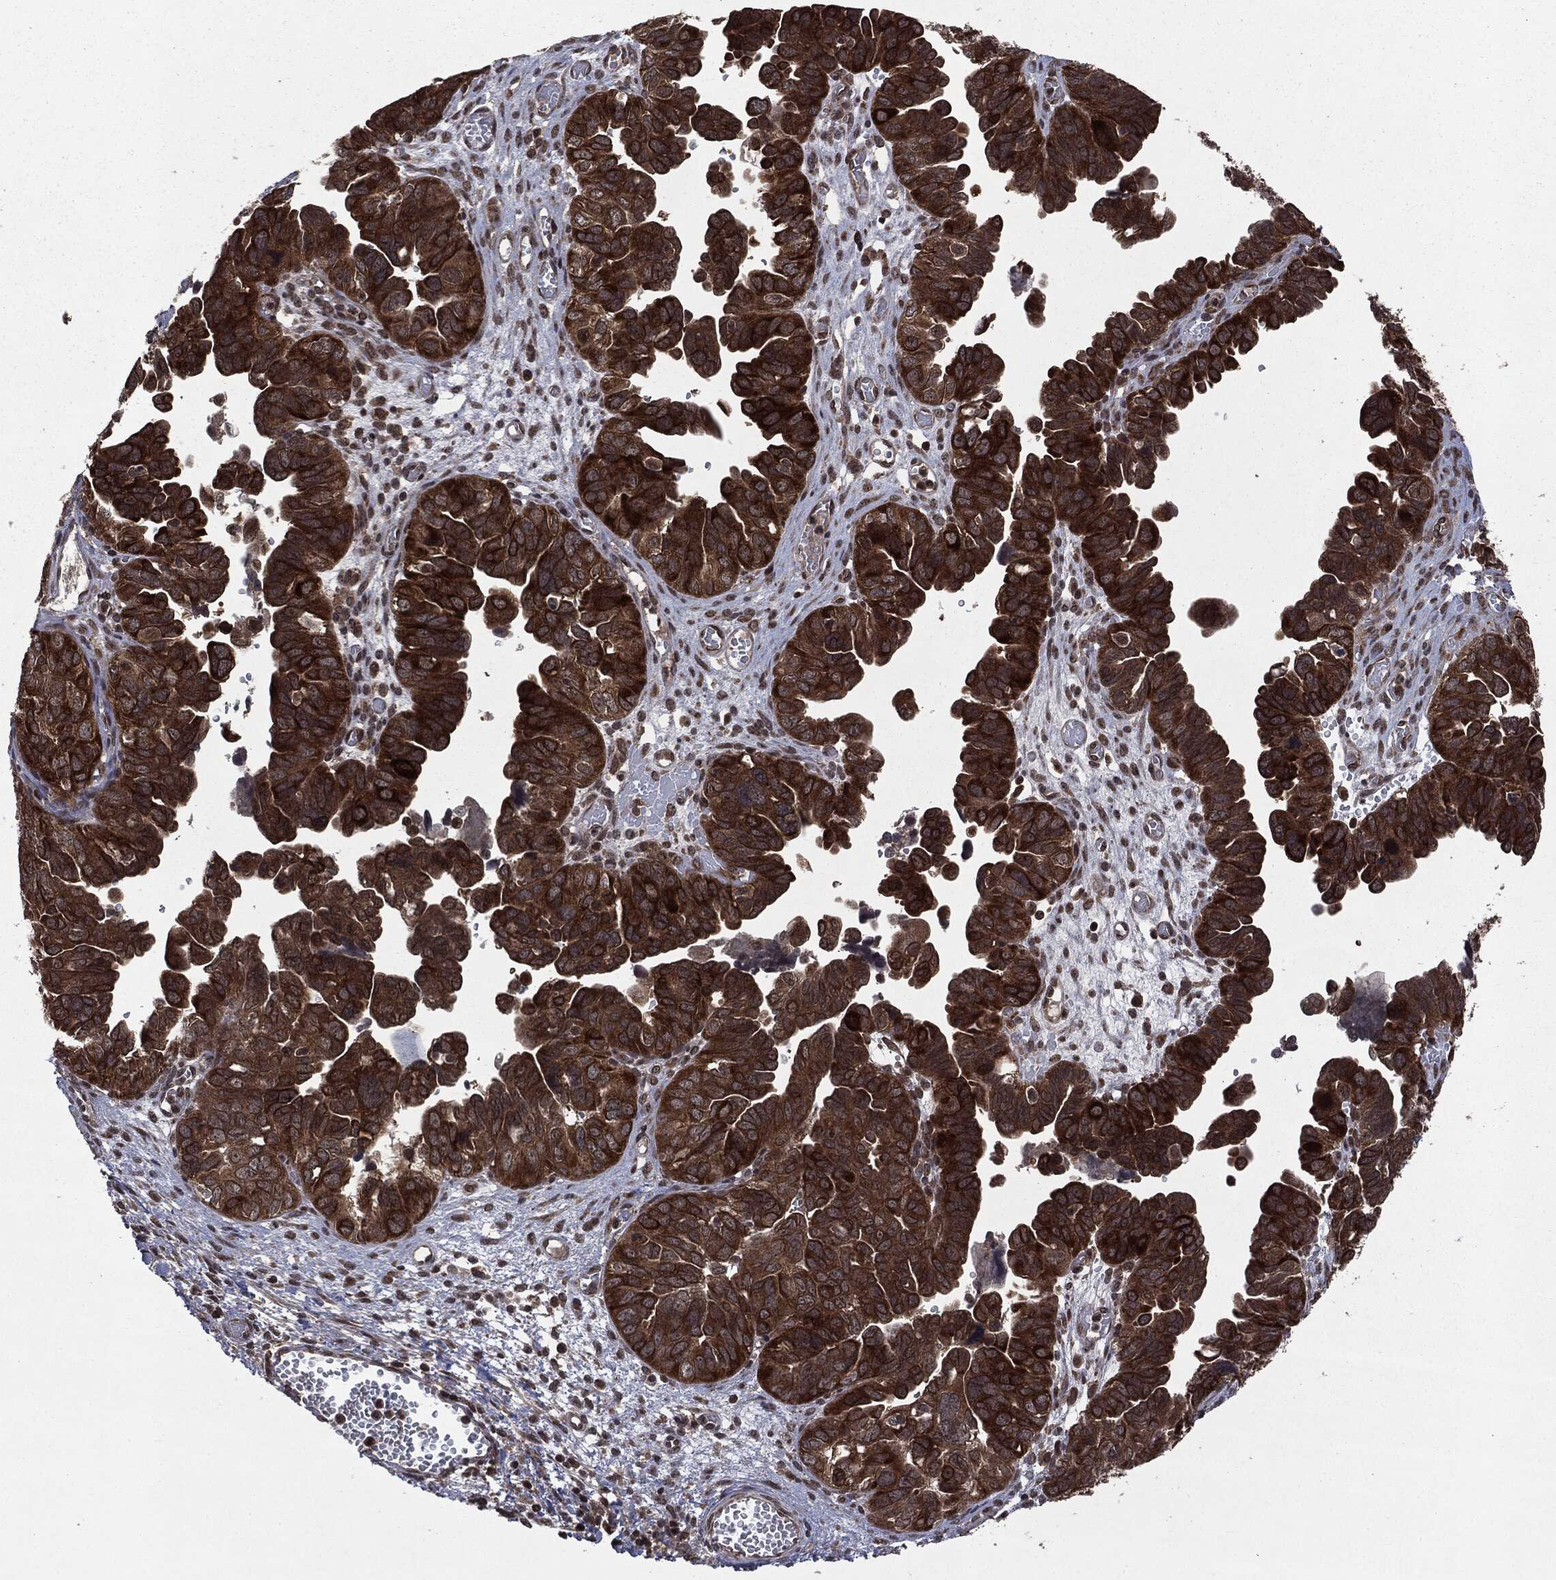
{"staining": {"intensity": "strong", "quantity": ">75%", "location": "cytoplasmic/membranous"}, "tissue": "ovarian cancer", "cell_type": "Tumor cells", "image_type": "cancer", "snomed": [{"axis": "morphology", "description": "Cystadenocarcinoma, serous, NOS"}, {"axis": "topography", "description": "Ovary"}], "caption": "Brown immunohistochemical staining in ovarian cancer (serous cystadenocarcinoma) reveals strong cytoplasmic/membranous staining in approximately >75% of tumor cells.", "gene": "STAU2", "patient": {"sex": "female", "age": 64}}